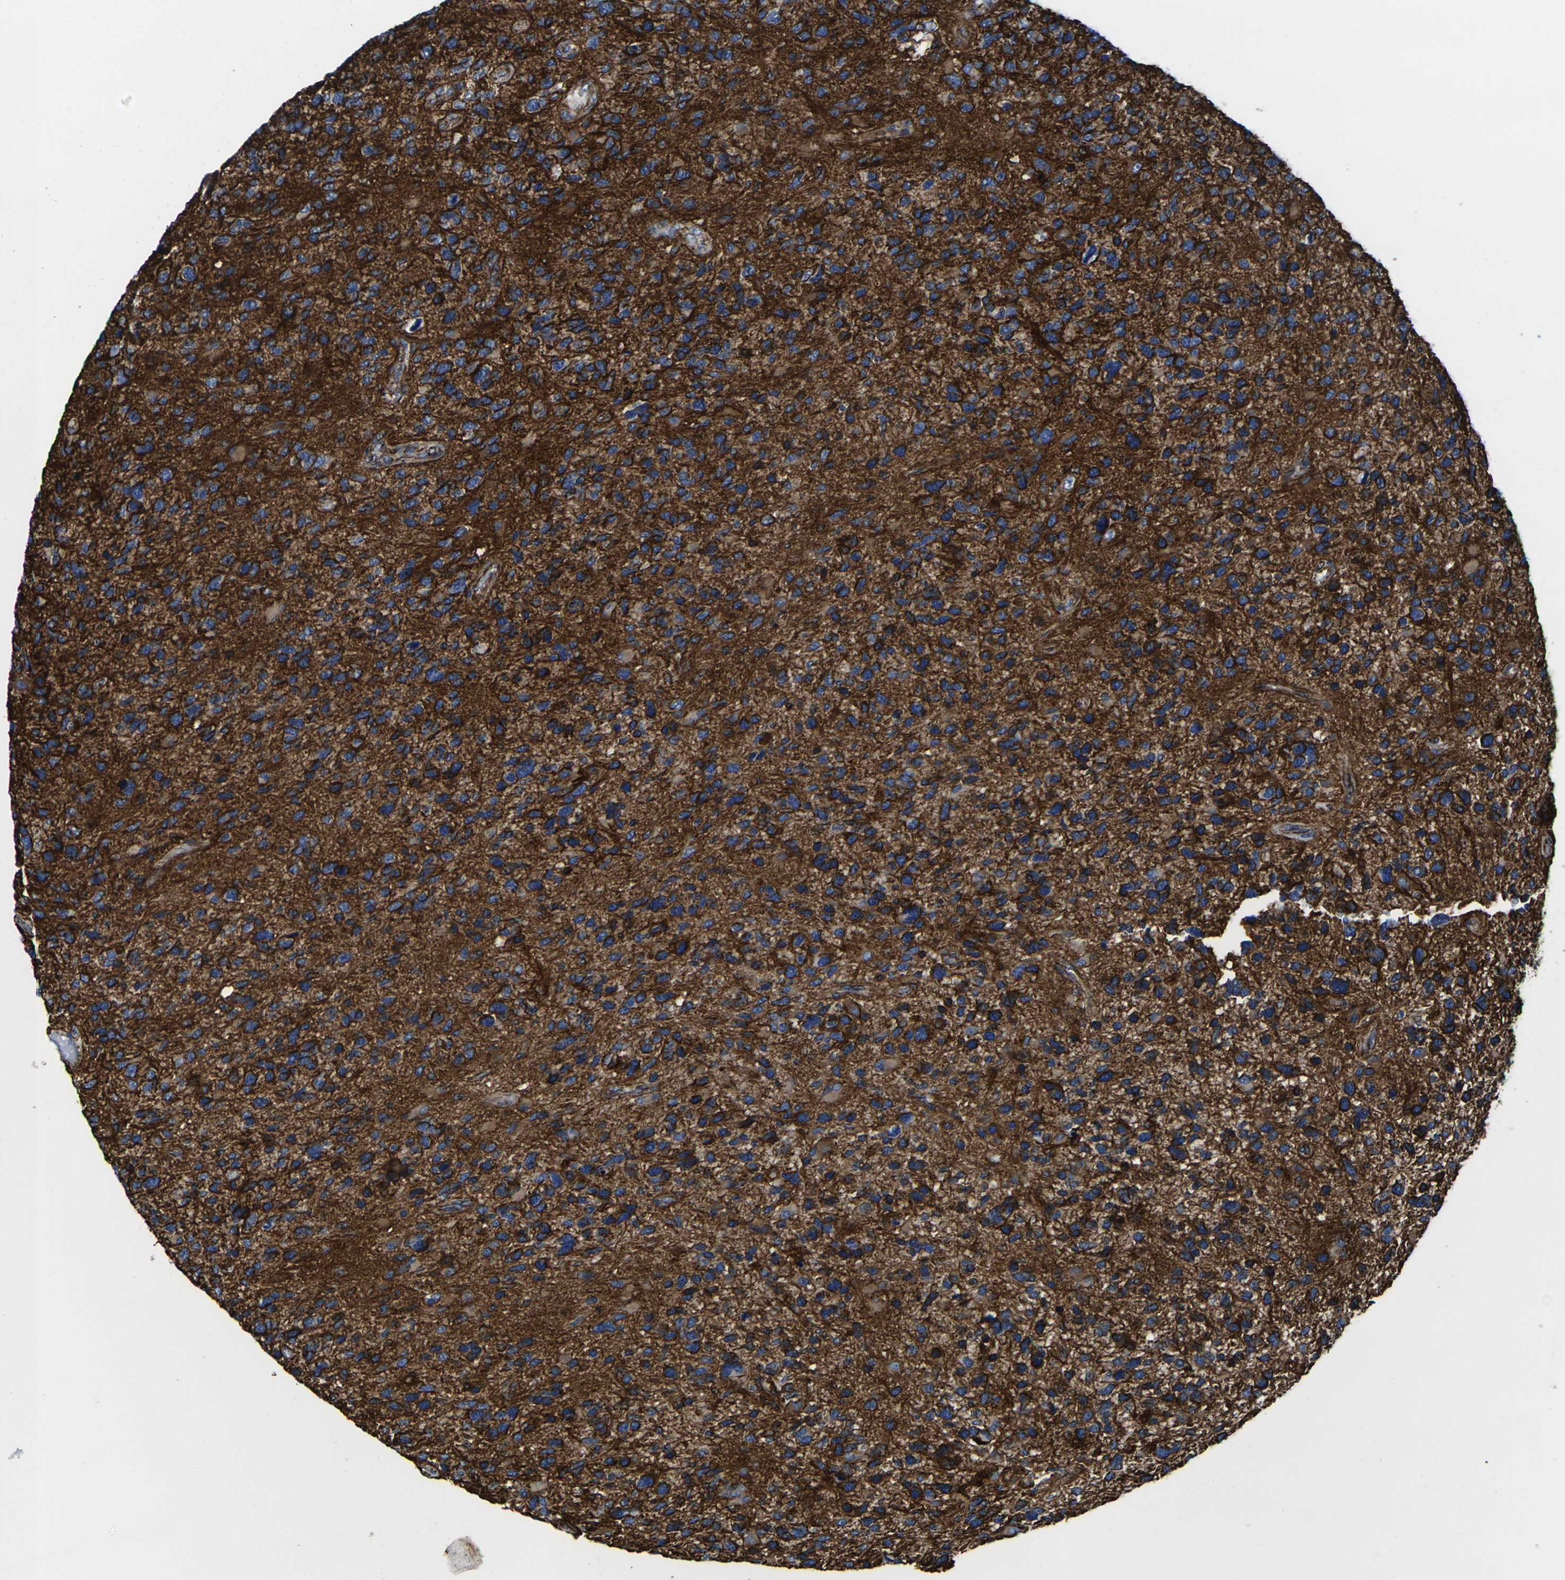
{"staining": {"intensity": "strong", "quantity": ">75%", "location": "cytoplasmic/membranous"}, "tissue": "glioma", "cell_type": "Tumor cells", "image_type": "cancer", "snomed": [{"axis": "morphology", "description": "Glioma, malignant, High grade"}, {"axis": "topography", "description": "Brain"}], "caption": "Human malignant glioma (high-grade) stained for a protein (brown) exhibits strong cytoplasmic/membranous positive staining in about >75% of tumor cells.", "gene": "NUMB", "patient": {"sex": "female", "age": 58}}